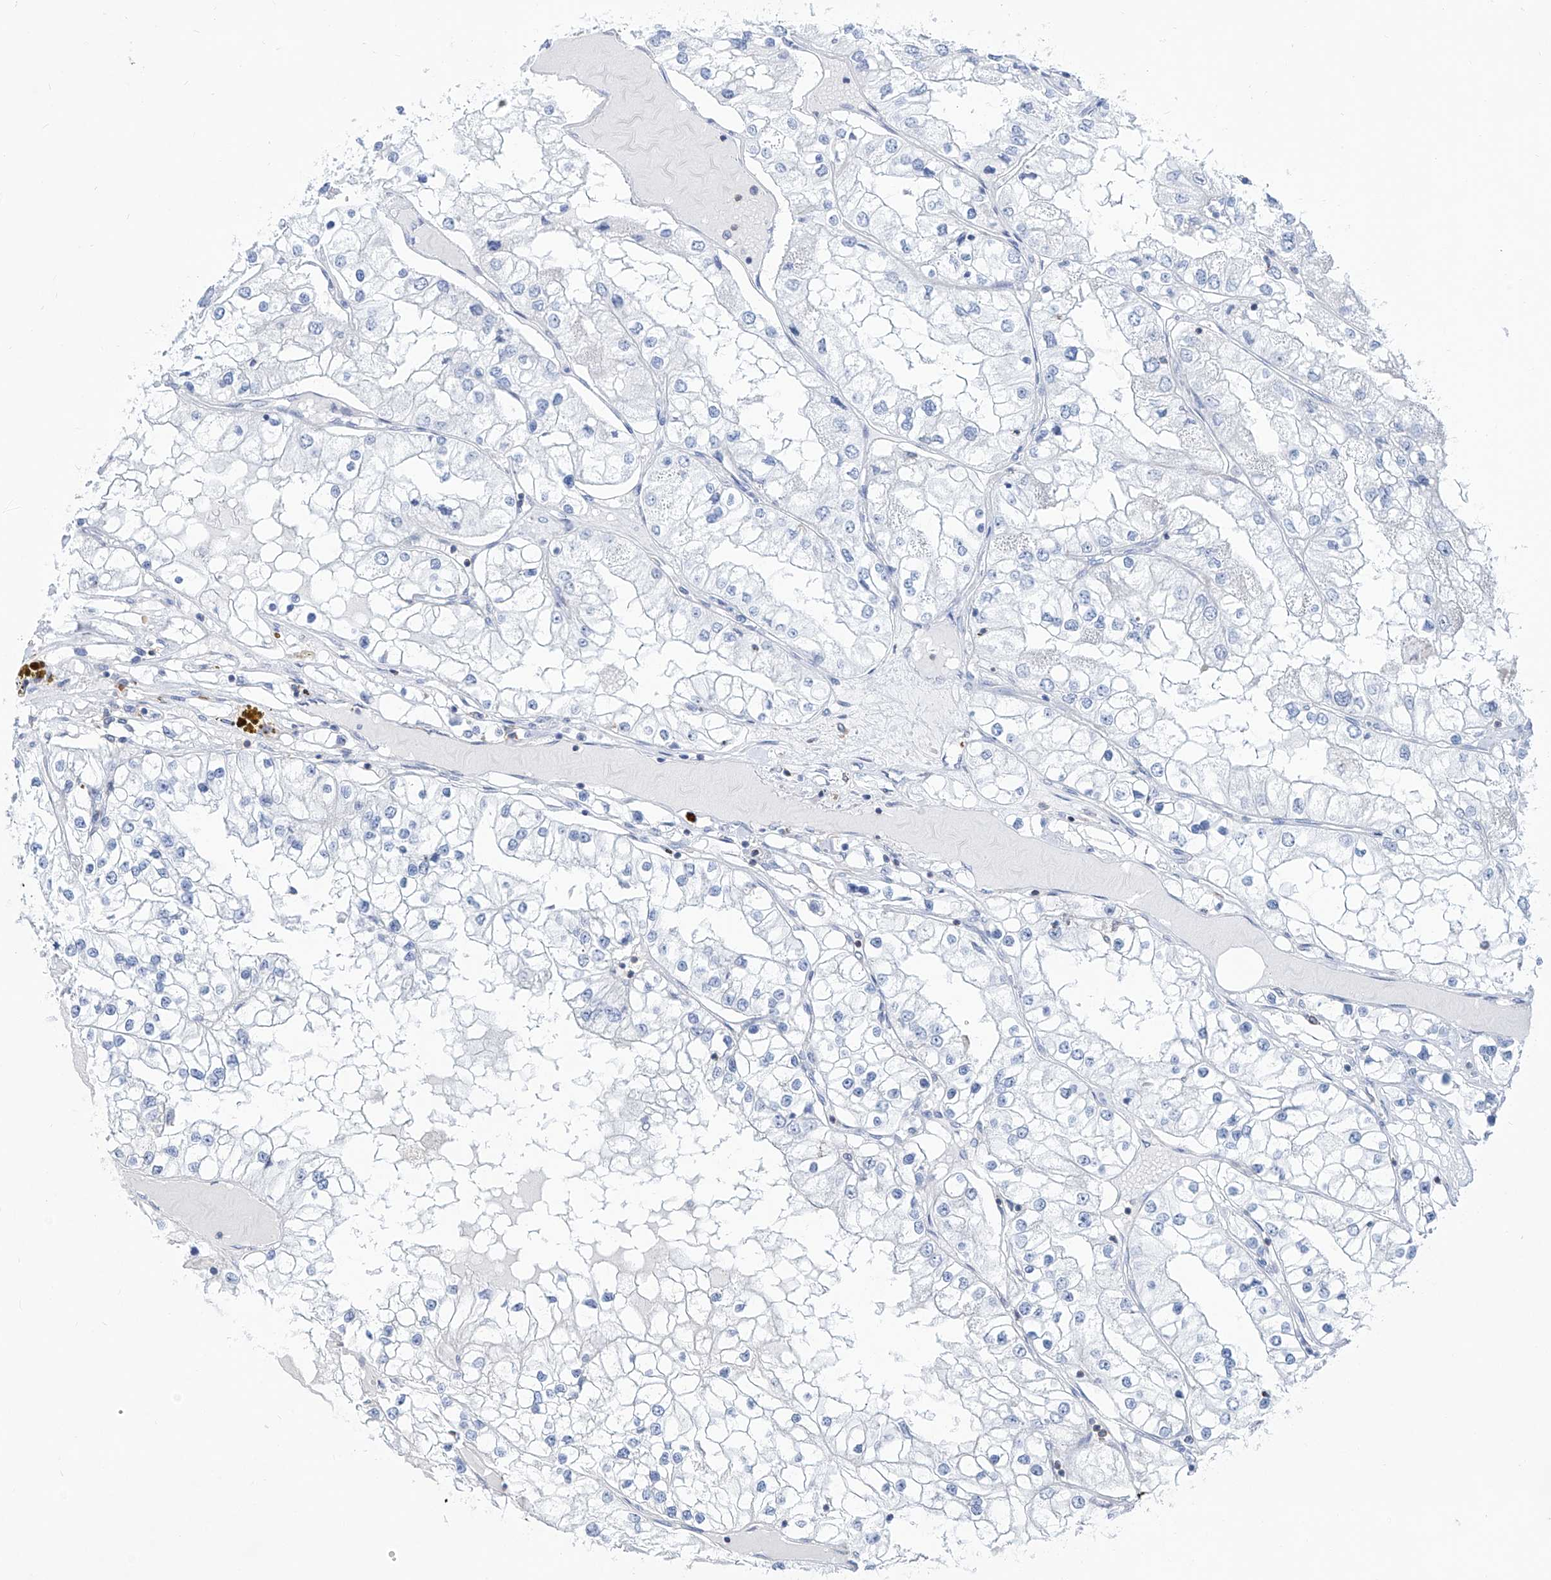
{"staining": {"intensity": "negative", "quantity": "none", "location": "none"}, "tissue": "renal cancer", "cell_type": "Tumor cells", "image_type": "cancer", "snomed": [{"axis": "morphology", "description": "Adenocarcinoma, NOS"}, {"axis": "topography", "description": "Kidney"}], "caption": "Immunohistochemistry micrograph of neoplastic tissue: human renal cancer stained with DAB shows no significant protein staining in tumor cells.", "gene": "ZBTB48", "patient": {"sex": "male", "age": 68}}